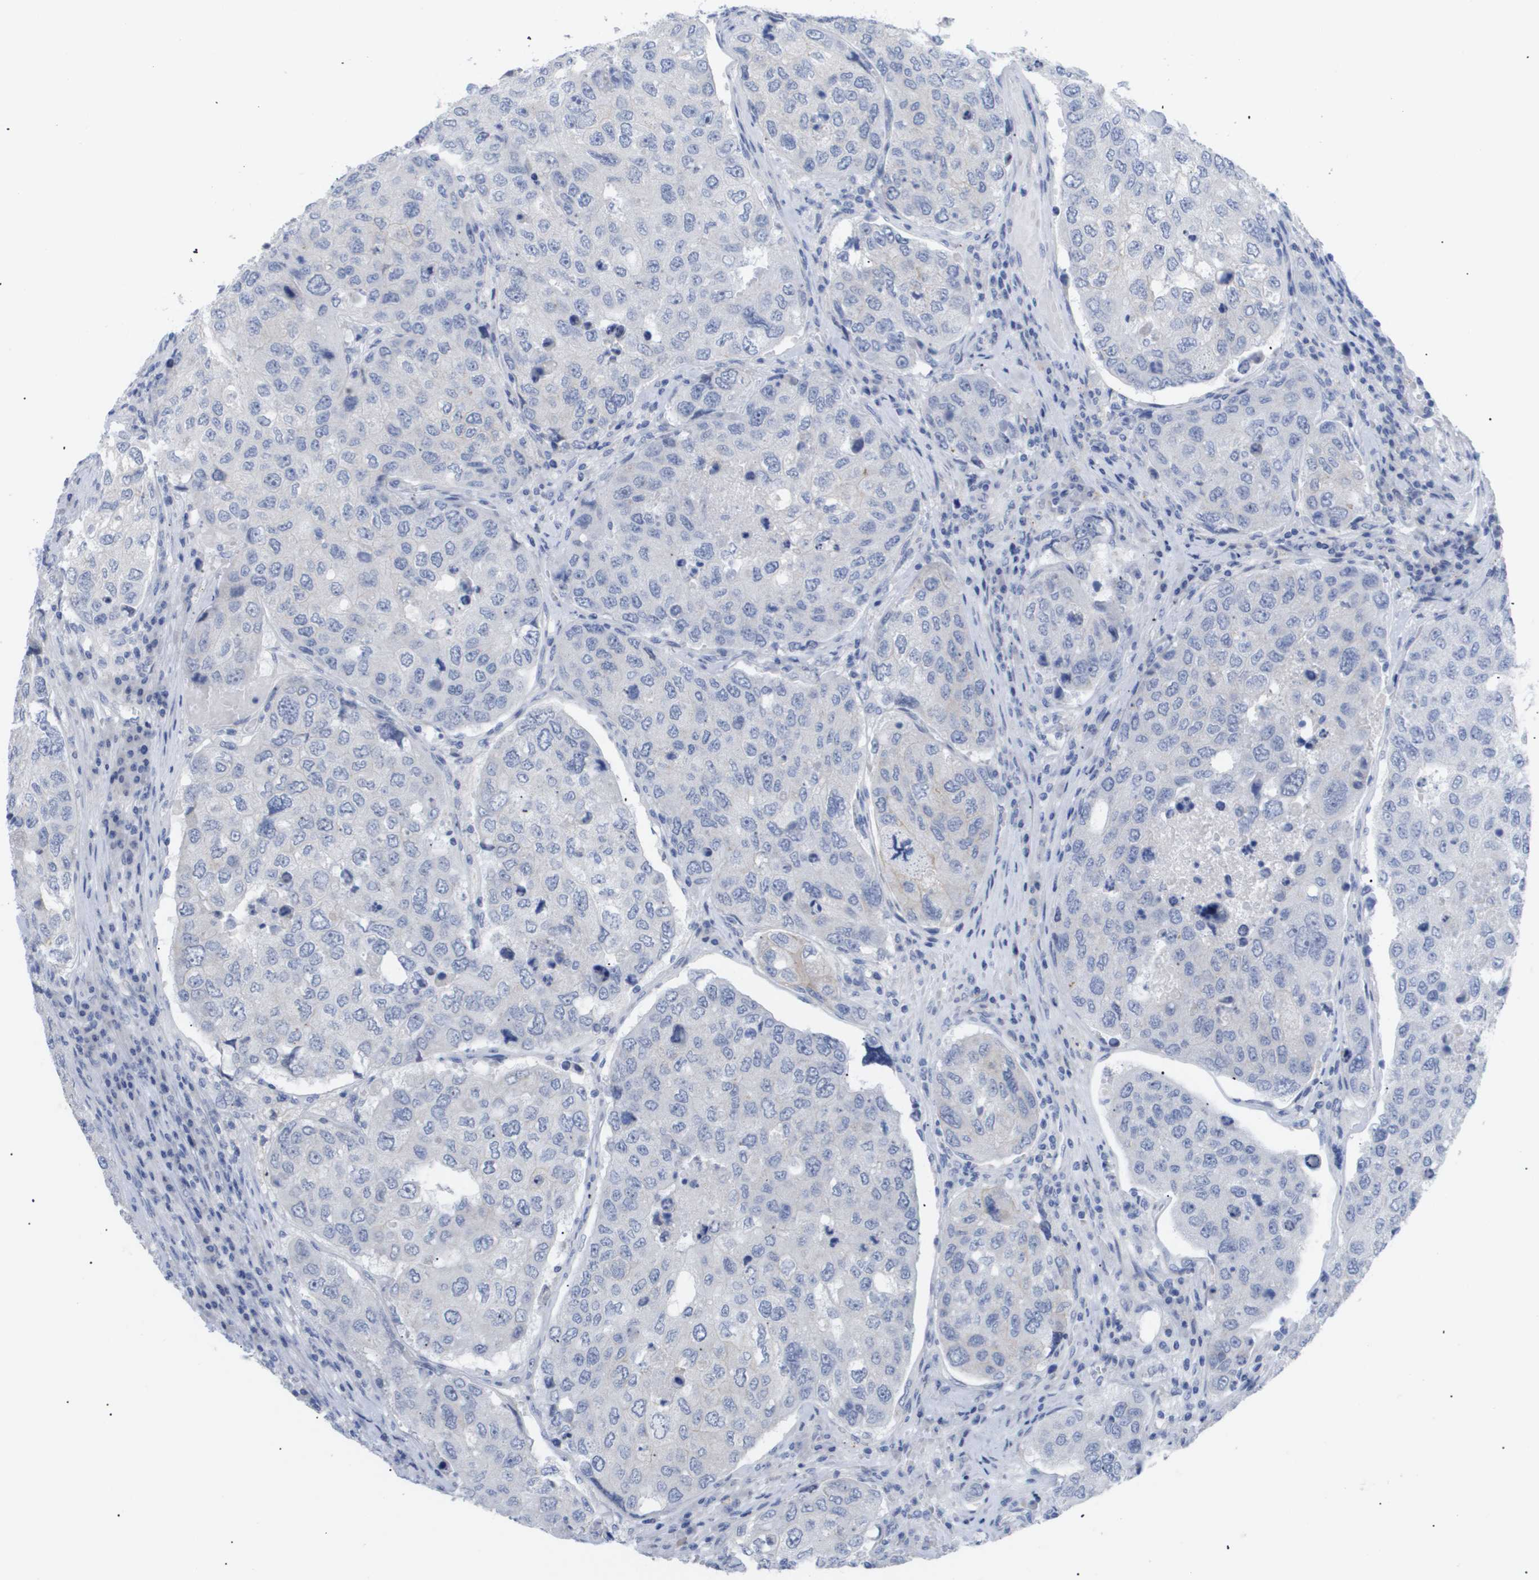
{"staining": {"intensity": "negative", "quantity": "none", "location": "none"}, "tissue": "urothelial cancer", "cell_type": "Tumor cells", "image_type": "cancer", "snomed": [{"axis": "morphology", "description": "Urothelial carcinoma, High grade"}, {"axis": "topography", "description": "Lymph node"}, {"axis": "topography", "description": "Urinary bladder"}], "caption": "A histopathology image of human urothelial cancer is negative for staining in tumor cells.", "gene": "CAV3", "patient": {"sex": "male", "age": 51}}